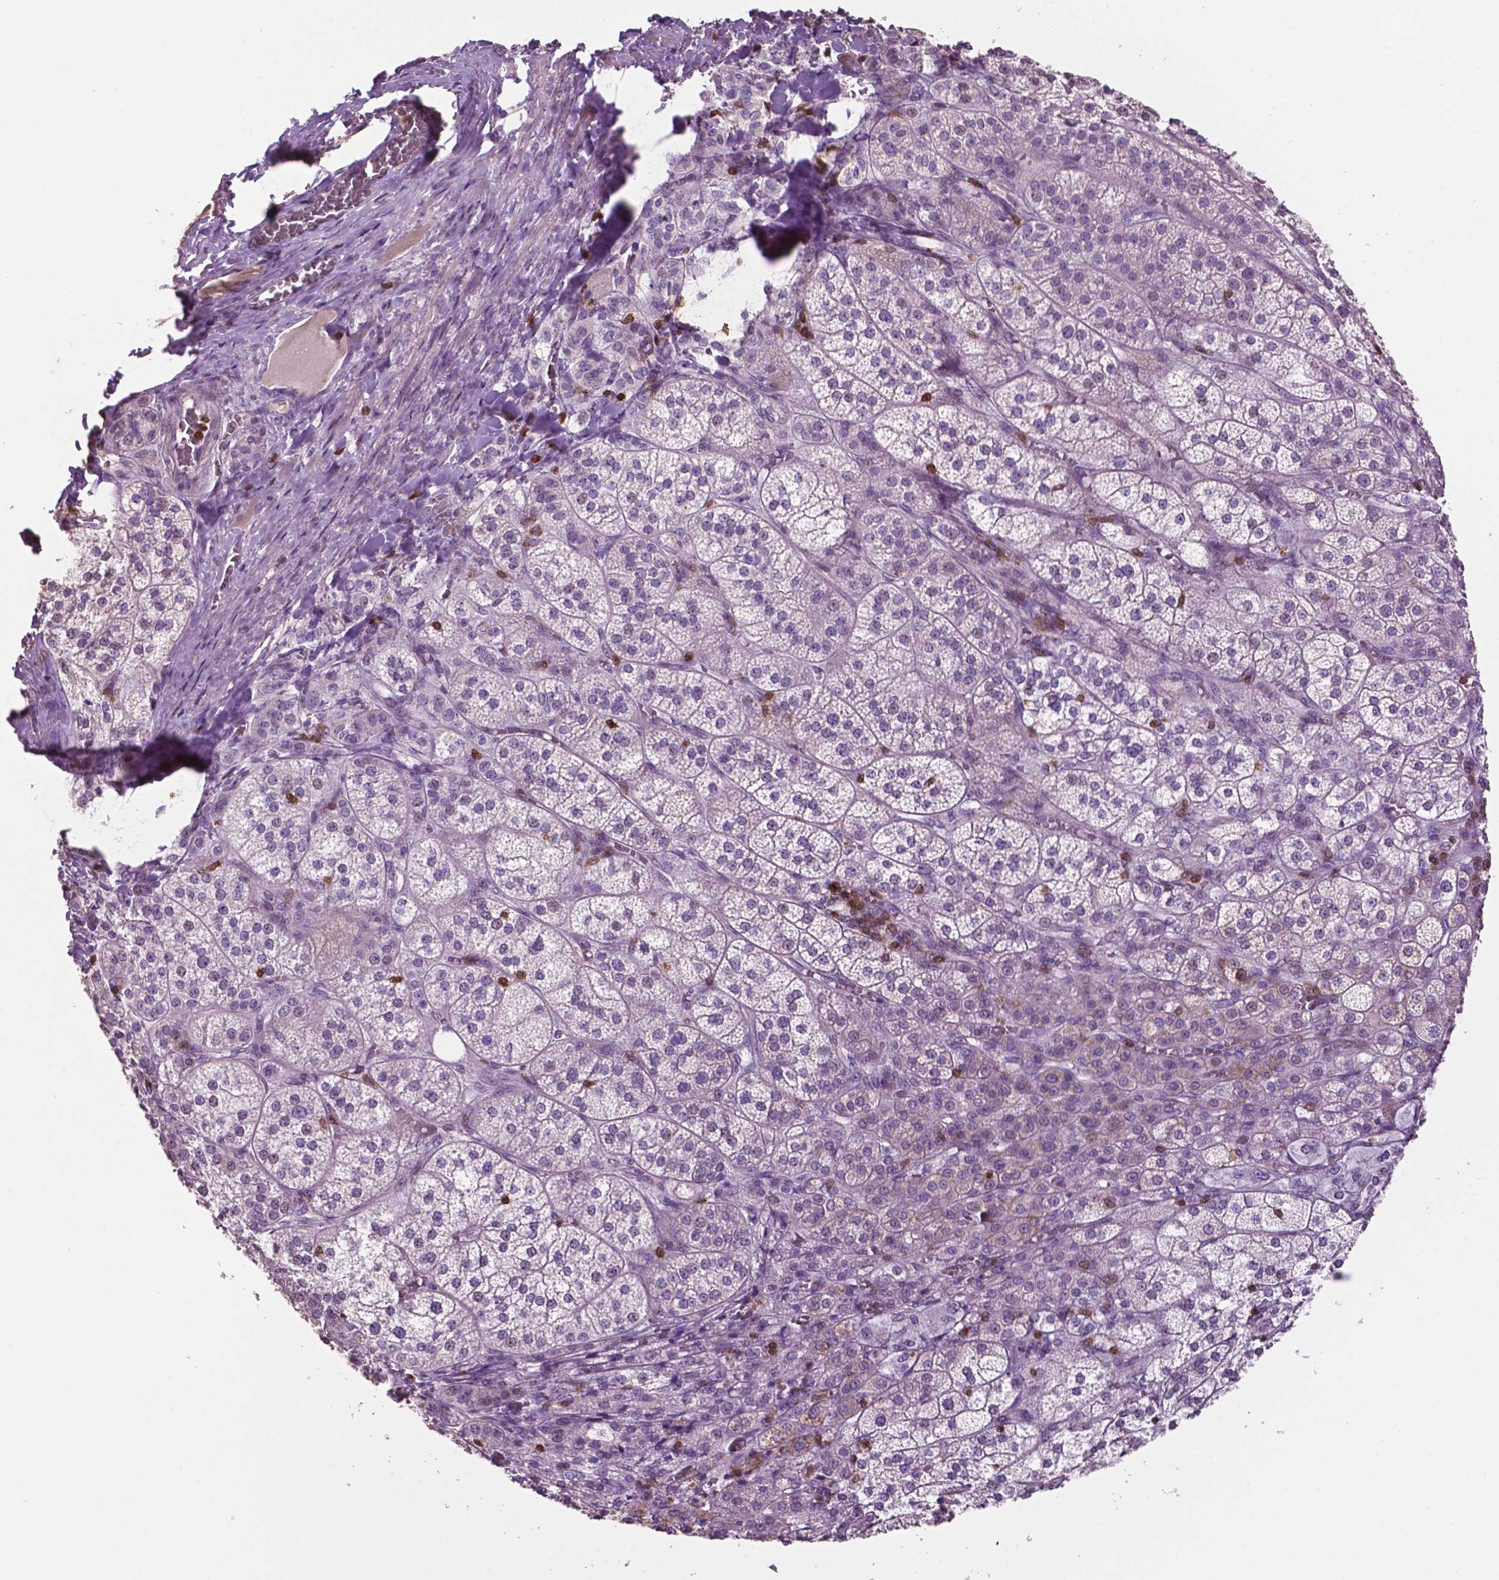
{"staining": {"intensity": "negative", "quantity": "none", "location": "none"}, "tissue": "adrenal gland", "cell_type": "Glandular cells", "image_type": "normal", "snomed": [{"axis": "morphology", "description": "Normal tissue, NOS"}, {"axis": "topography", "description": "Adrenal gland"}], "caption": "Immunohistochemical staining of unremarkable adrenal gland exhibits no significant positivity in glandular cells.", "gene": "TBC1D10C", "patient": {"sex": "female", "age": 60}}